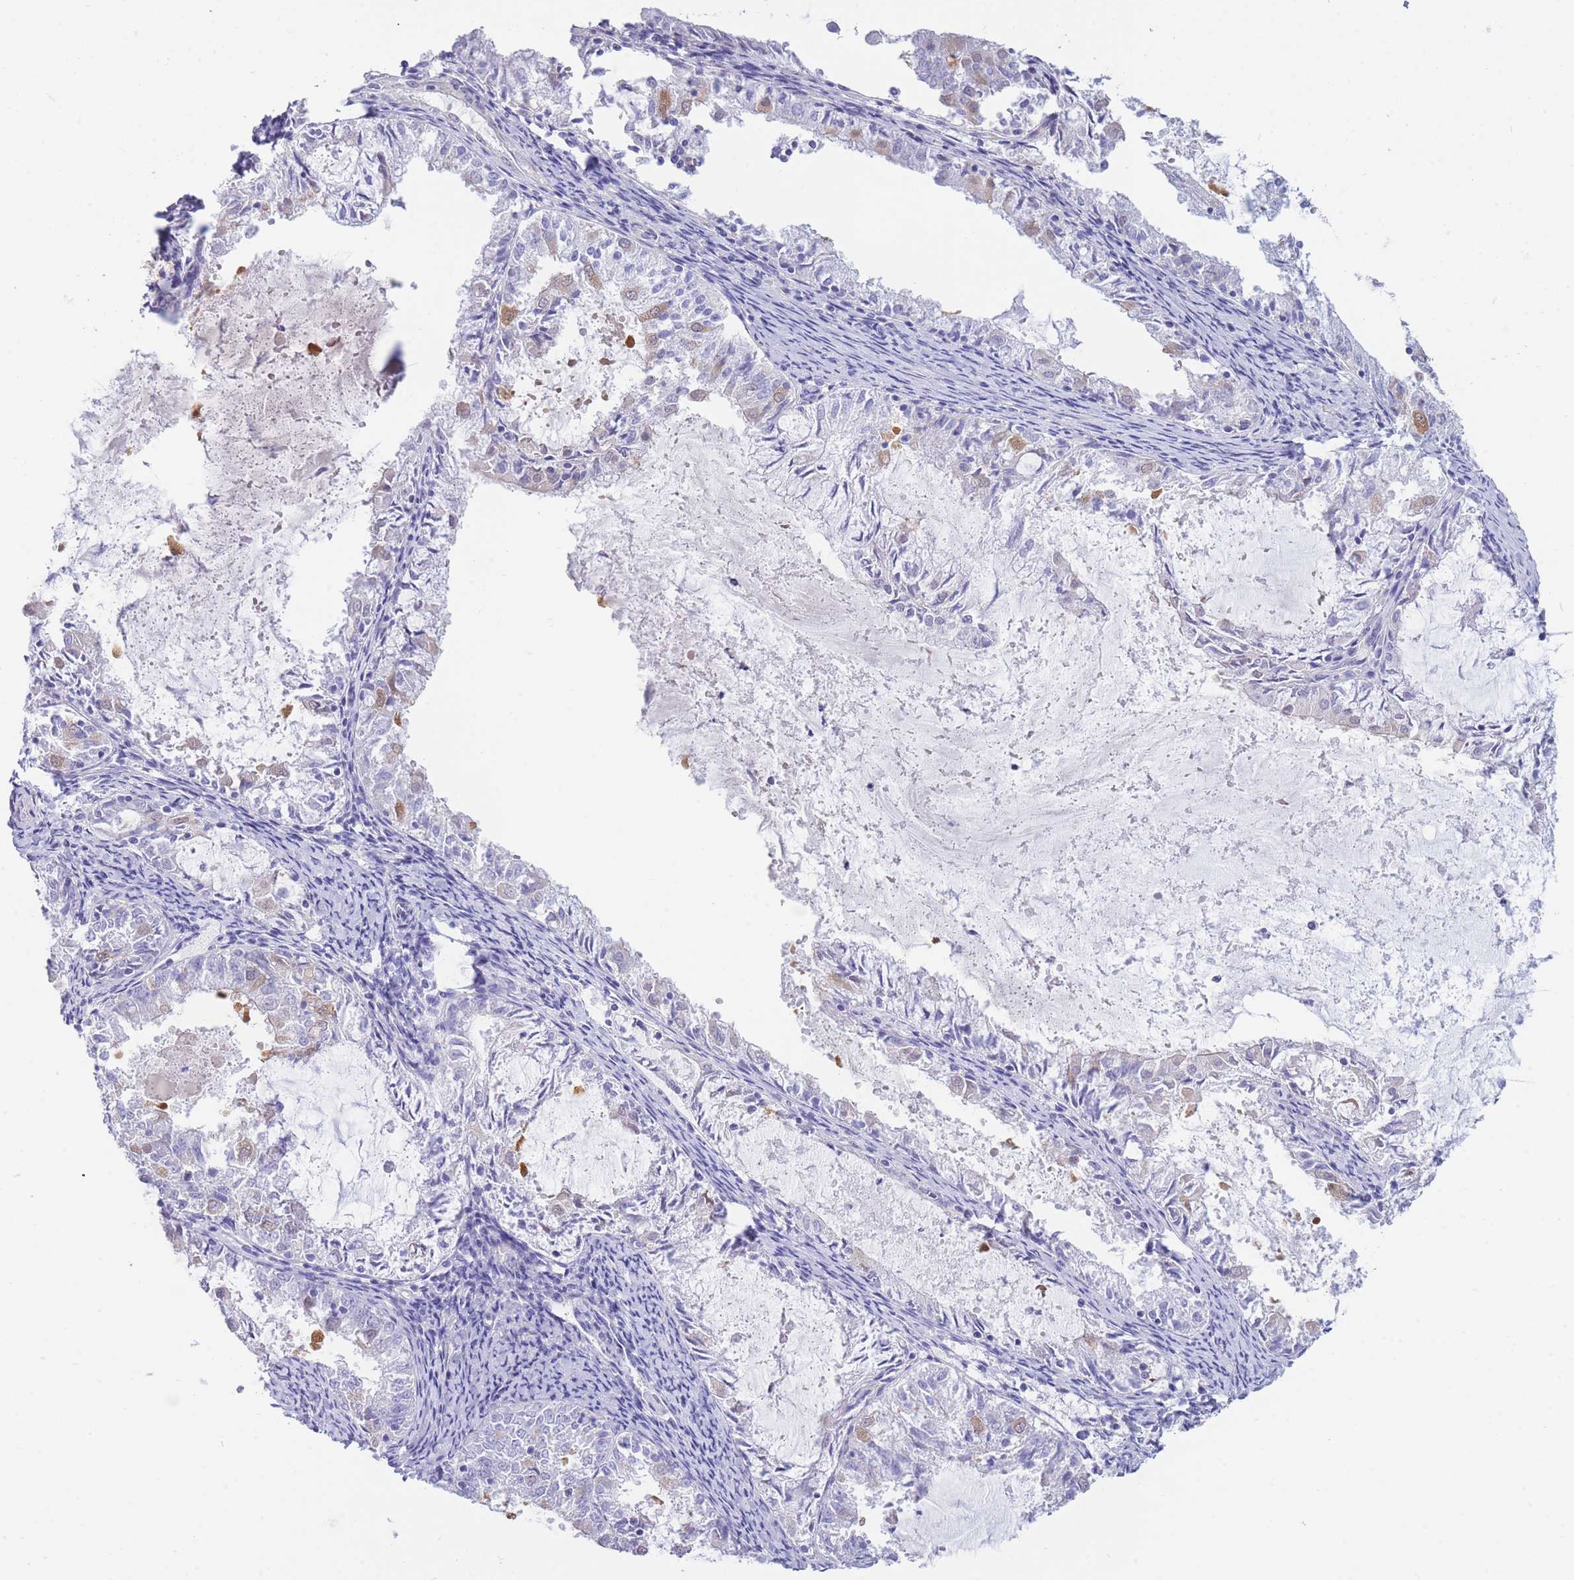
{"staining": {"intensity": "negative", "quantity": "none", "location": "none"}, "tissue": "endometrial cancer", "cell_type": "Tumor cells", "image_type": "cancer", "snomed": [{"axis": "morphology", "description": "Adenocarcinoma, NOS"}, {"axis": "topography", "description": "Endometrium"}], "caption": "The immunohistochemistry micrograph has no significant staining in tumor cells of endometrial cancer tissue.", "gene": "SUGT1", "patient": {"sex": "female", "age": 57}}